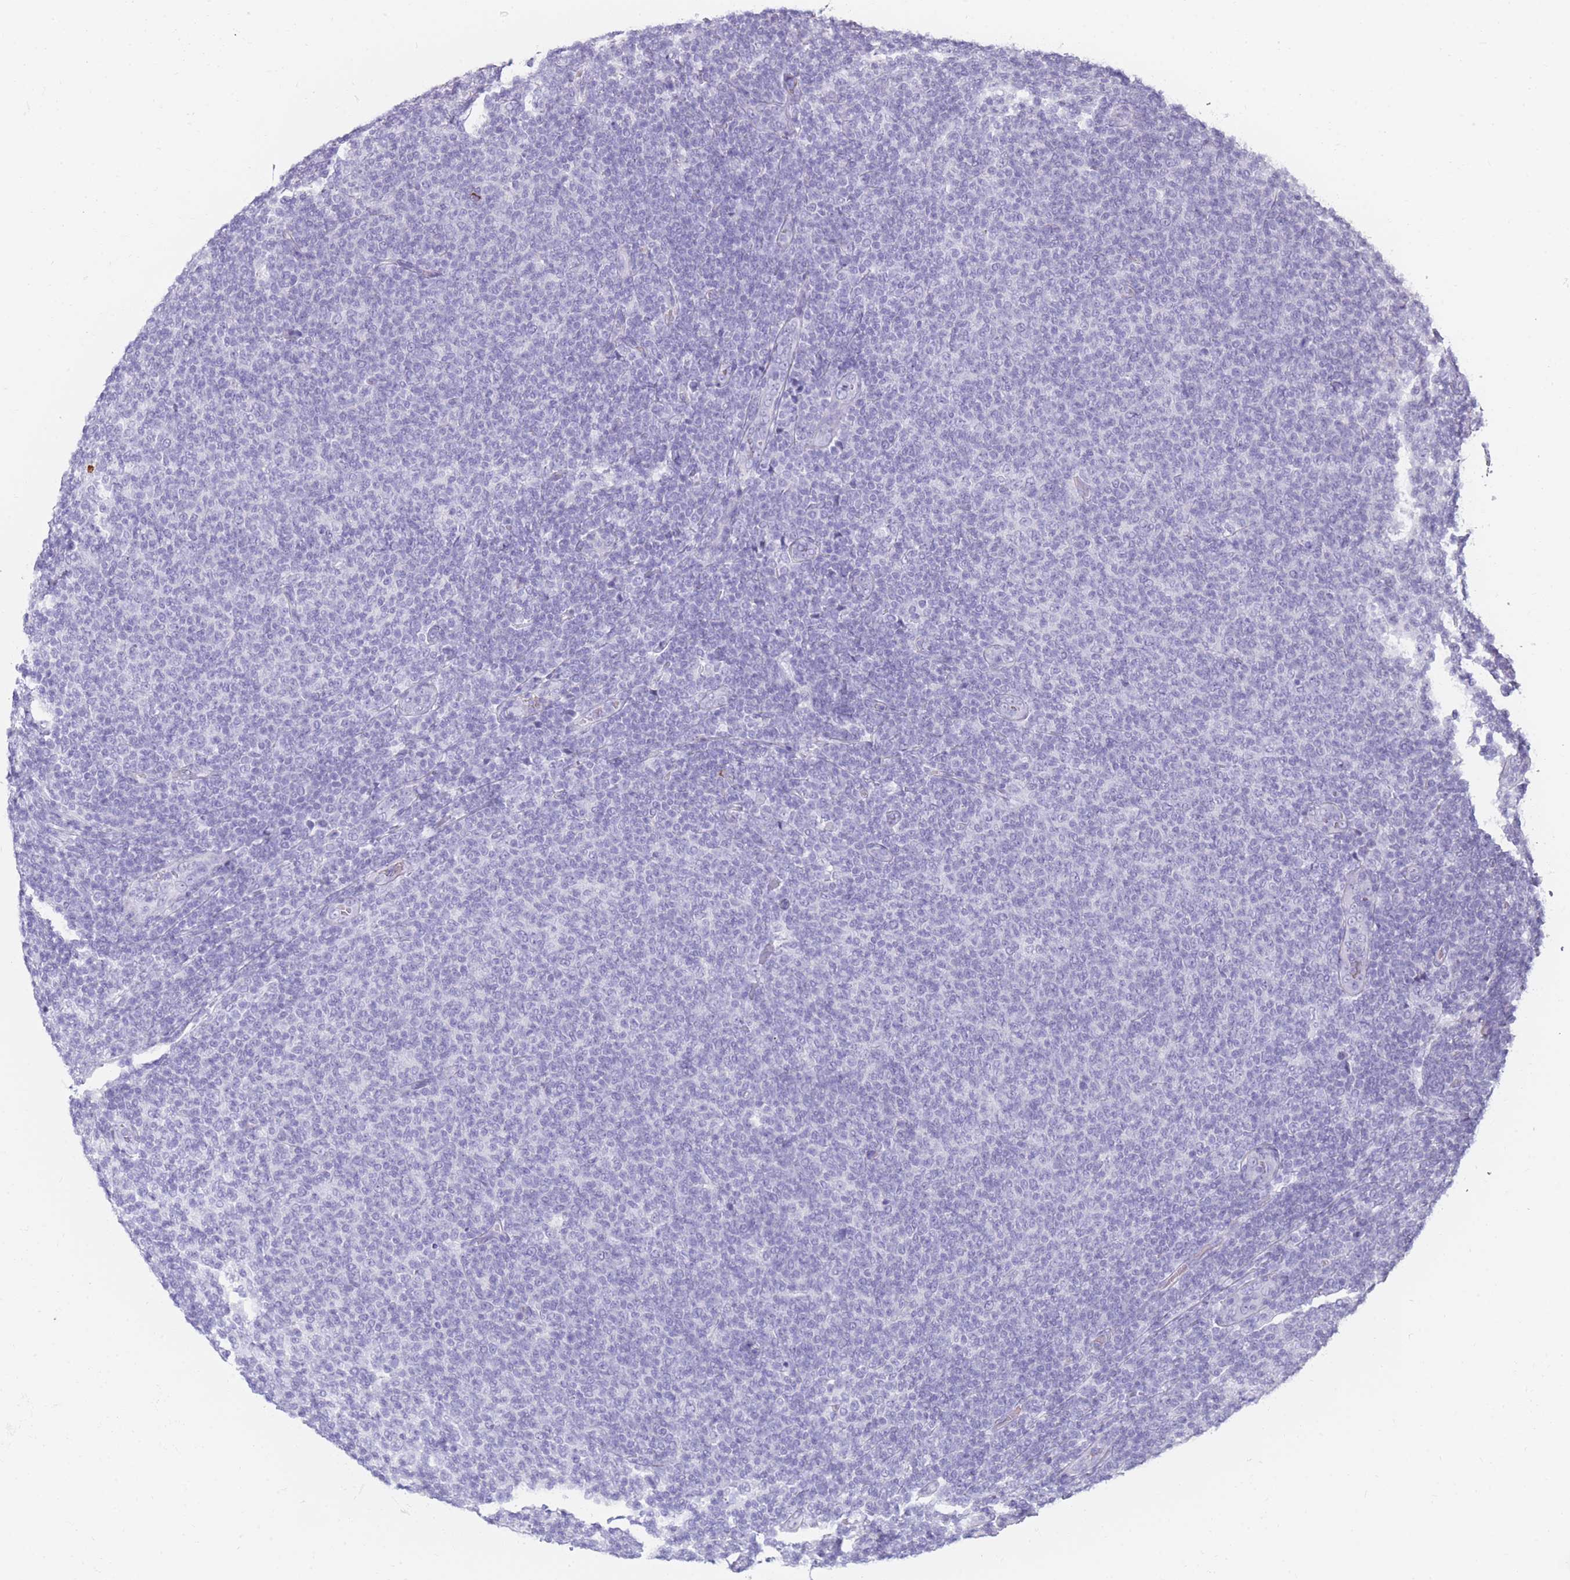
{"staining": {"intensity": "negative", "quantity": "none", "location": "none"}, "tissue": "lymphoma", "cell_type": "Tumor cells", "image_type": "cancer", "snomed": [{"axis": "morphology", "description": "Malignant lymphoma, non-Hodgkin's type, Low grade"}, {"axis": "topography", "description": "Lymph node"}], "caption": "Tumor cells show no significant expression in lymphoma.", "gene": "TNFSF11", "patient": {"sex": "male", "age": 66}}